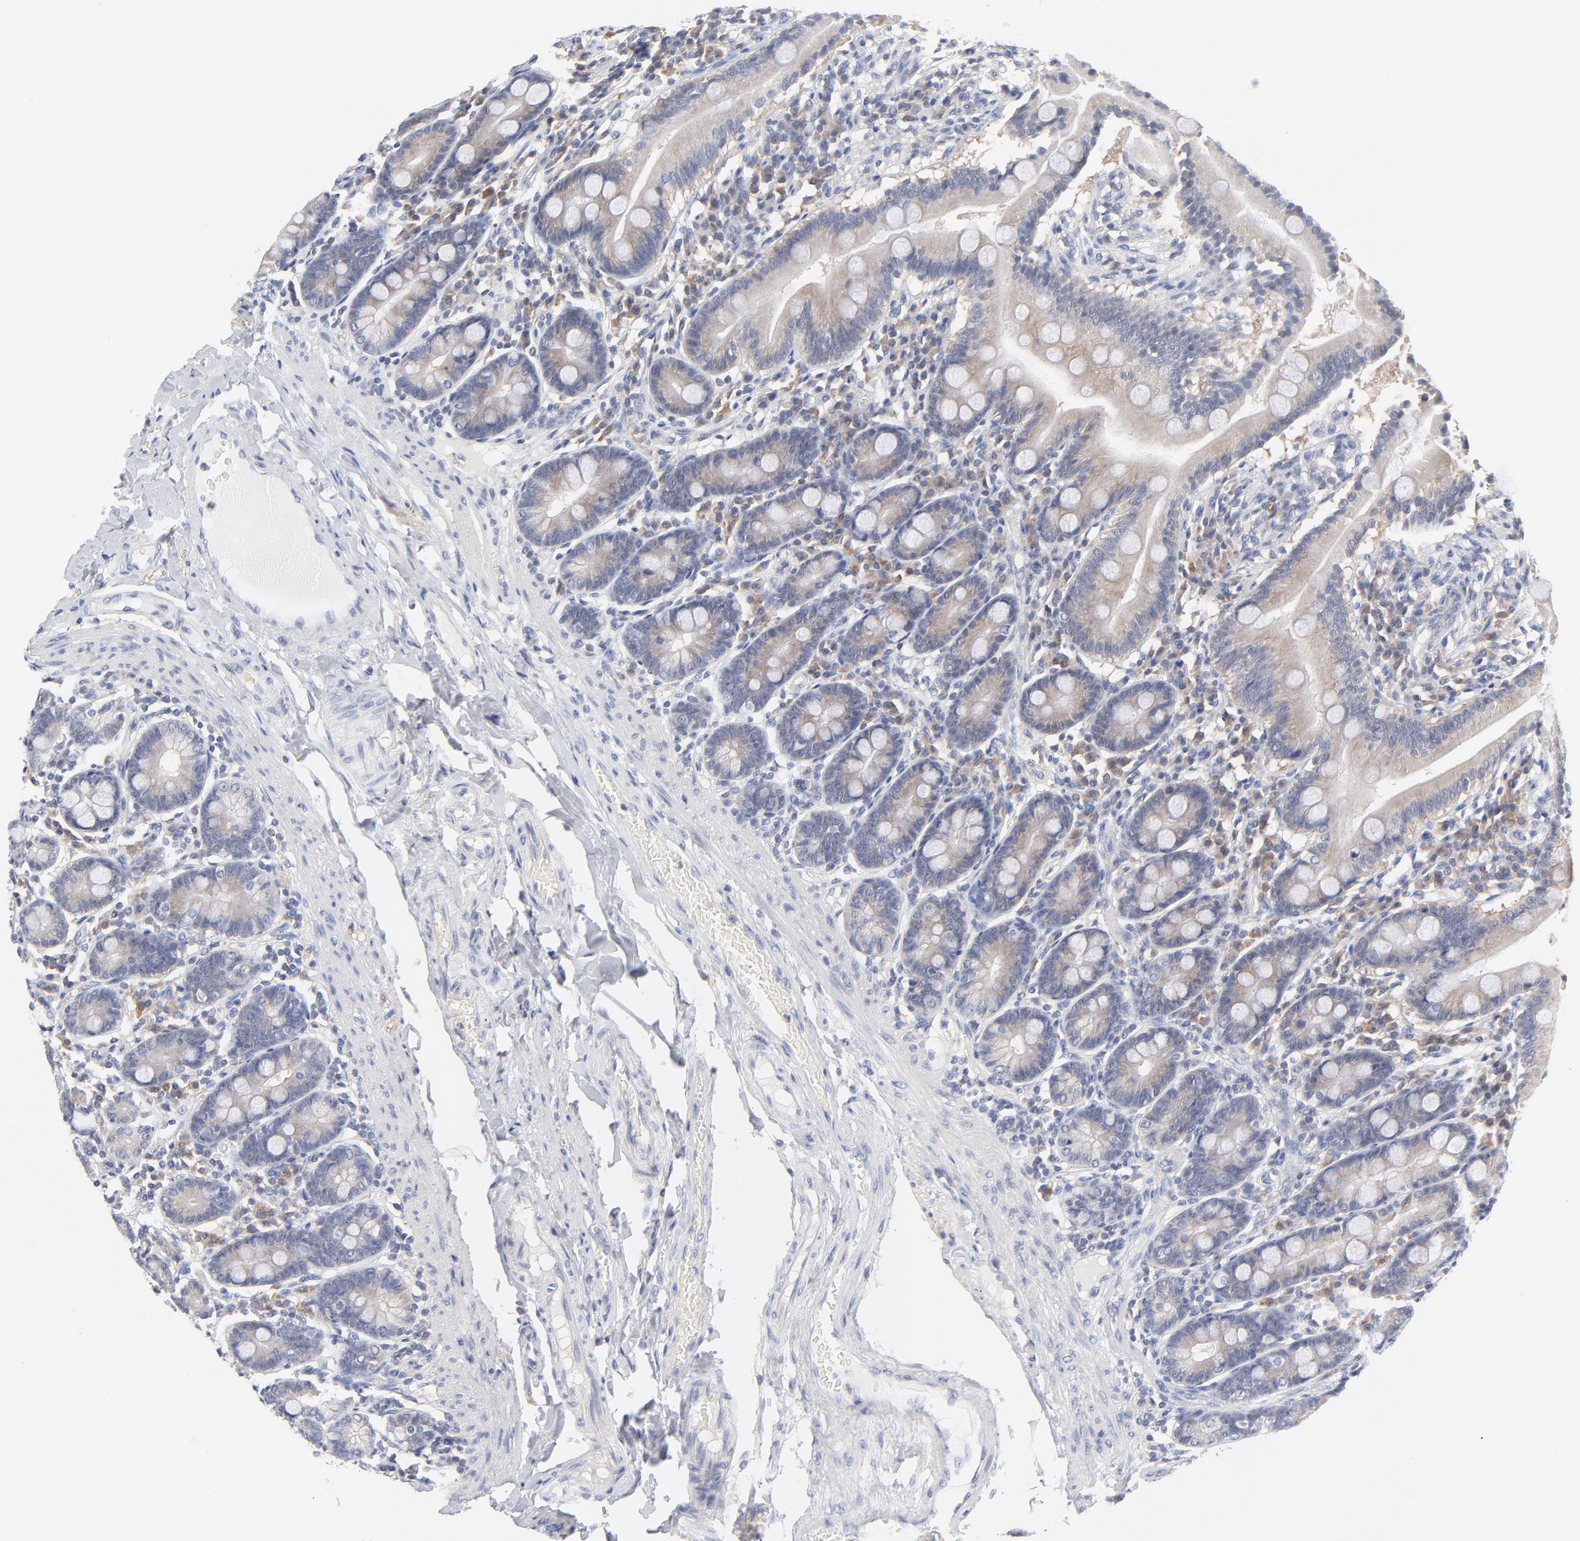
{"staining": {"intensity": "weak", "quantity": ">75%", "location": "cytoplasmic/membranous"}, "tissue": "duodenum", "cell_type": "Glandular cells", "image_type": "normal", "snomed": [{"axis": "morphology", "description": "Normal tissue, NOS"}, {"axis": "topography", "description": "Duodenum"}], "caption": "The micrograph displays a brown stain indicating the presence of a protein in the cytoplasmic/membranous of glandular cells in duodenum. (Brightfield microscopy of DAB IHC at high magnification).", "gene": "CAB39L", "patient": {"sex": "male", "age": 50}}